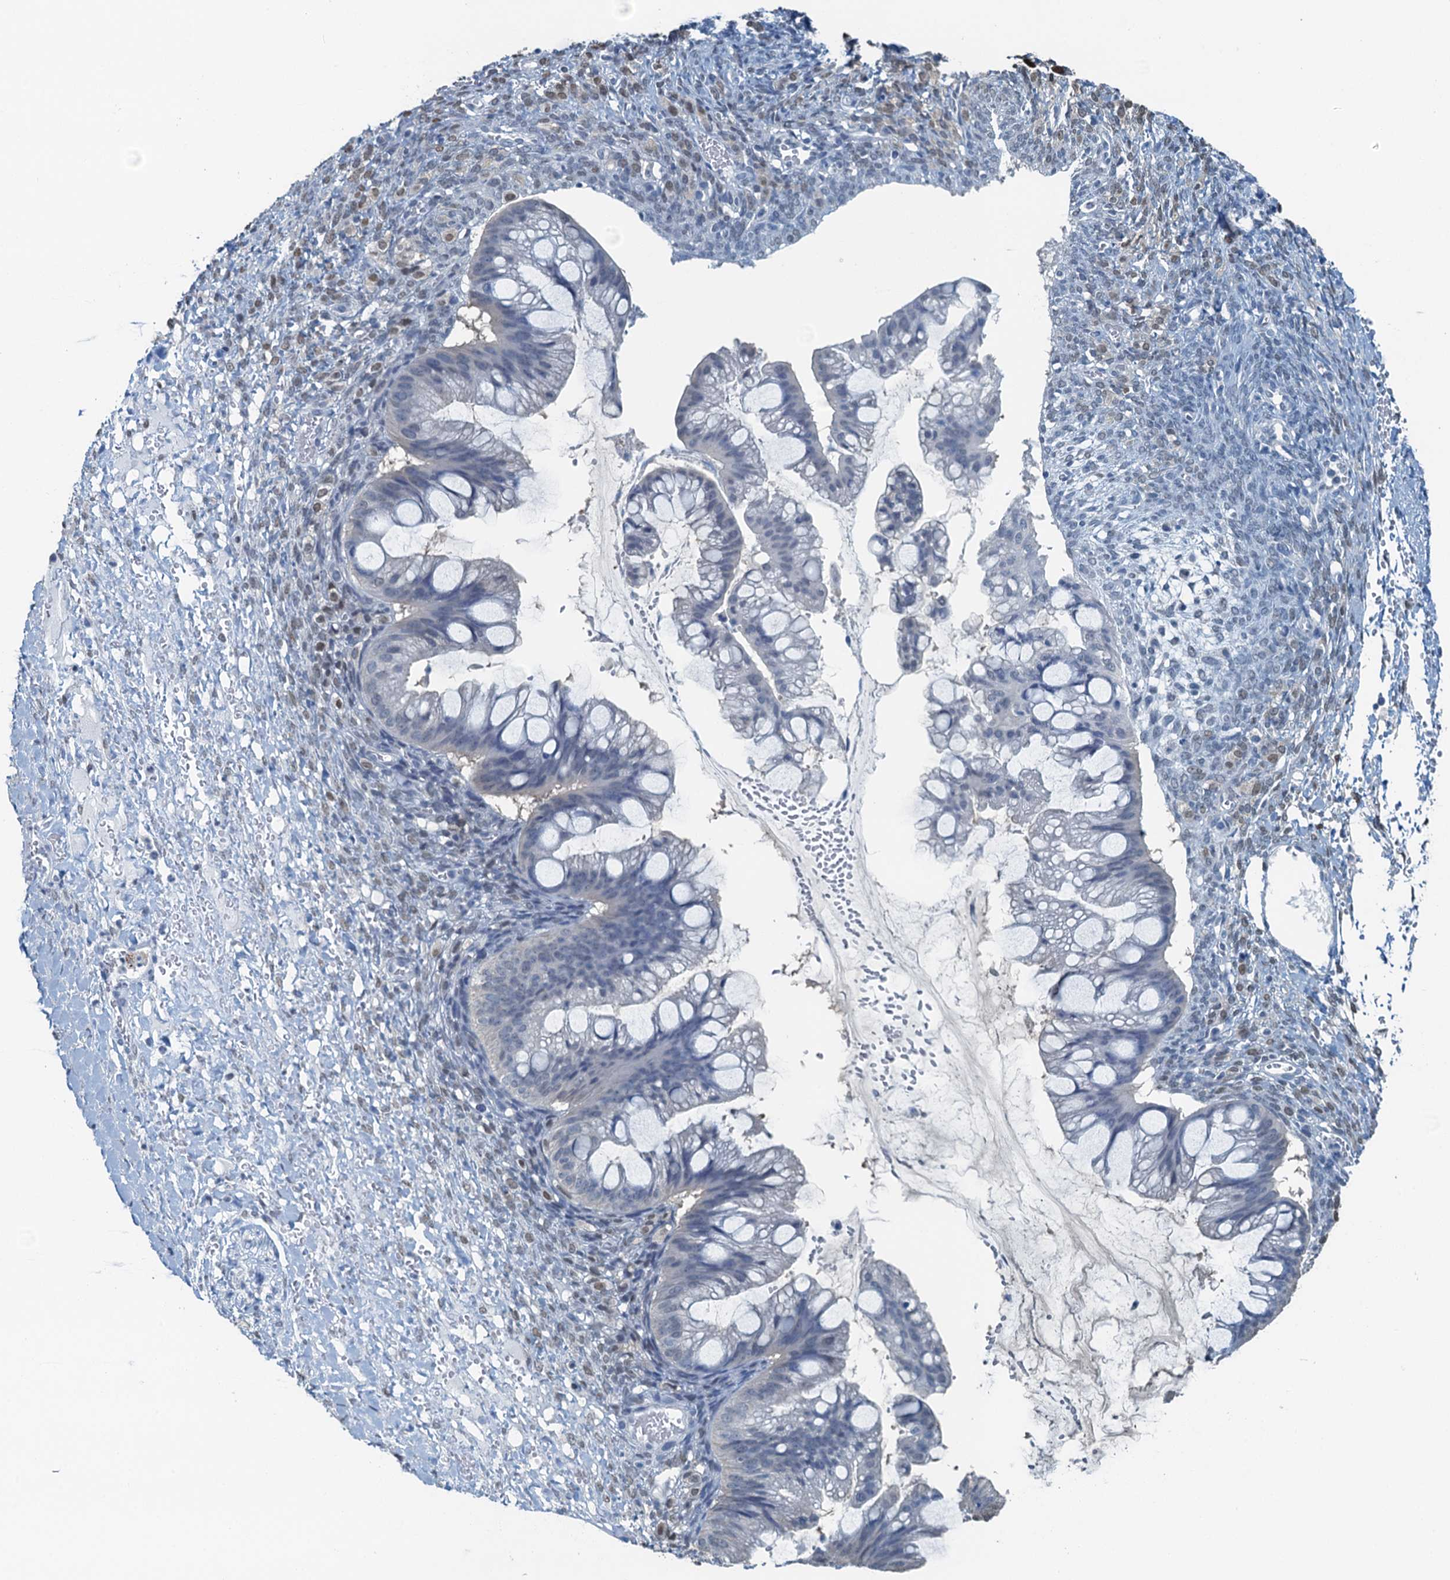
{"staining": {"intensity": "negative", "quantity": "none", "location": "none"}, "tissue": "ovarian cancer", "cell_type": "Tumor cells", "image_type": "cancer", "snomed": [{"axis": "morphology", "description": "Cystadenocarcinoma, mucinous, NOS"}, {"axis": "topography", "description": "Ovary"}], "caption": "This photomicrograph is of ovarian cancer (mucinous cystadenocarcinoma) stained with immunohistochemistry to label a protein in brown with the nuclei are counter-stained blue. There is no positivity in tumor cells.", "gene": "AHCY", "patient": {"sex": "female", "age": 73}}